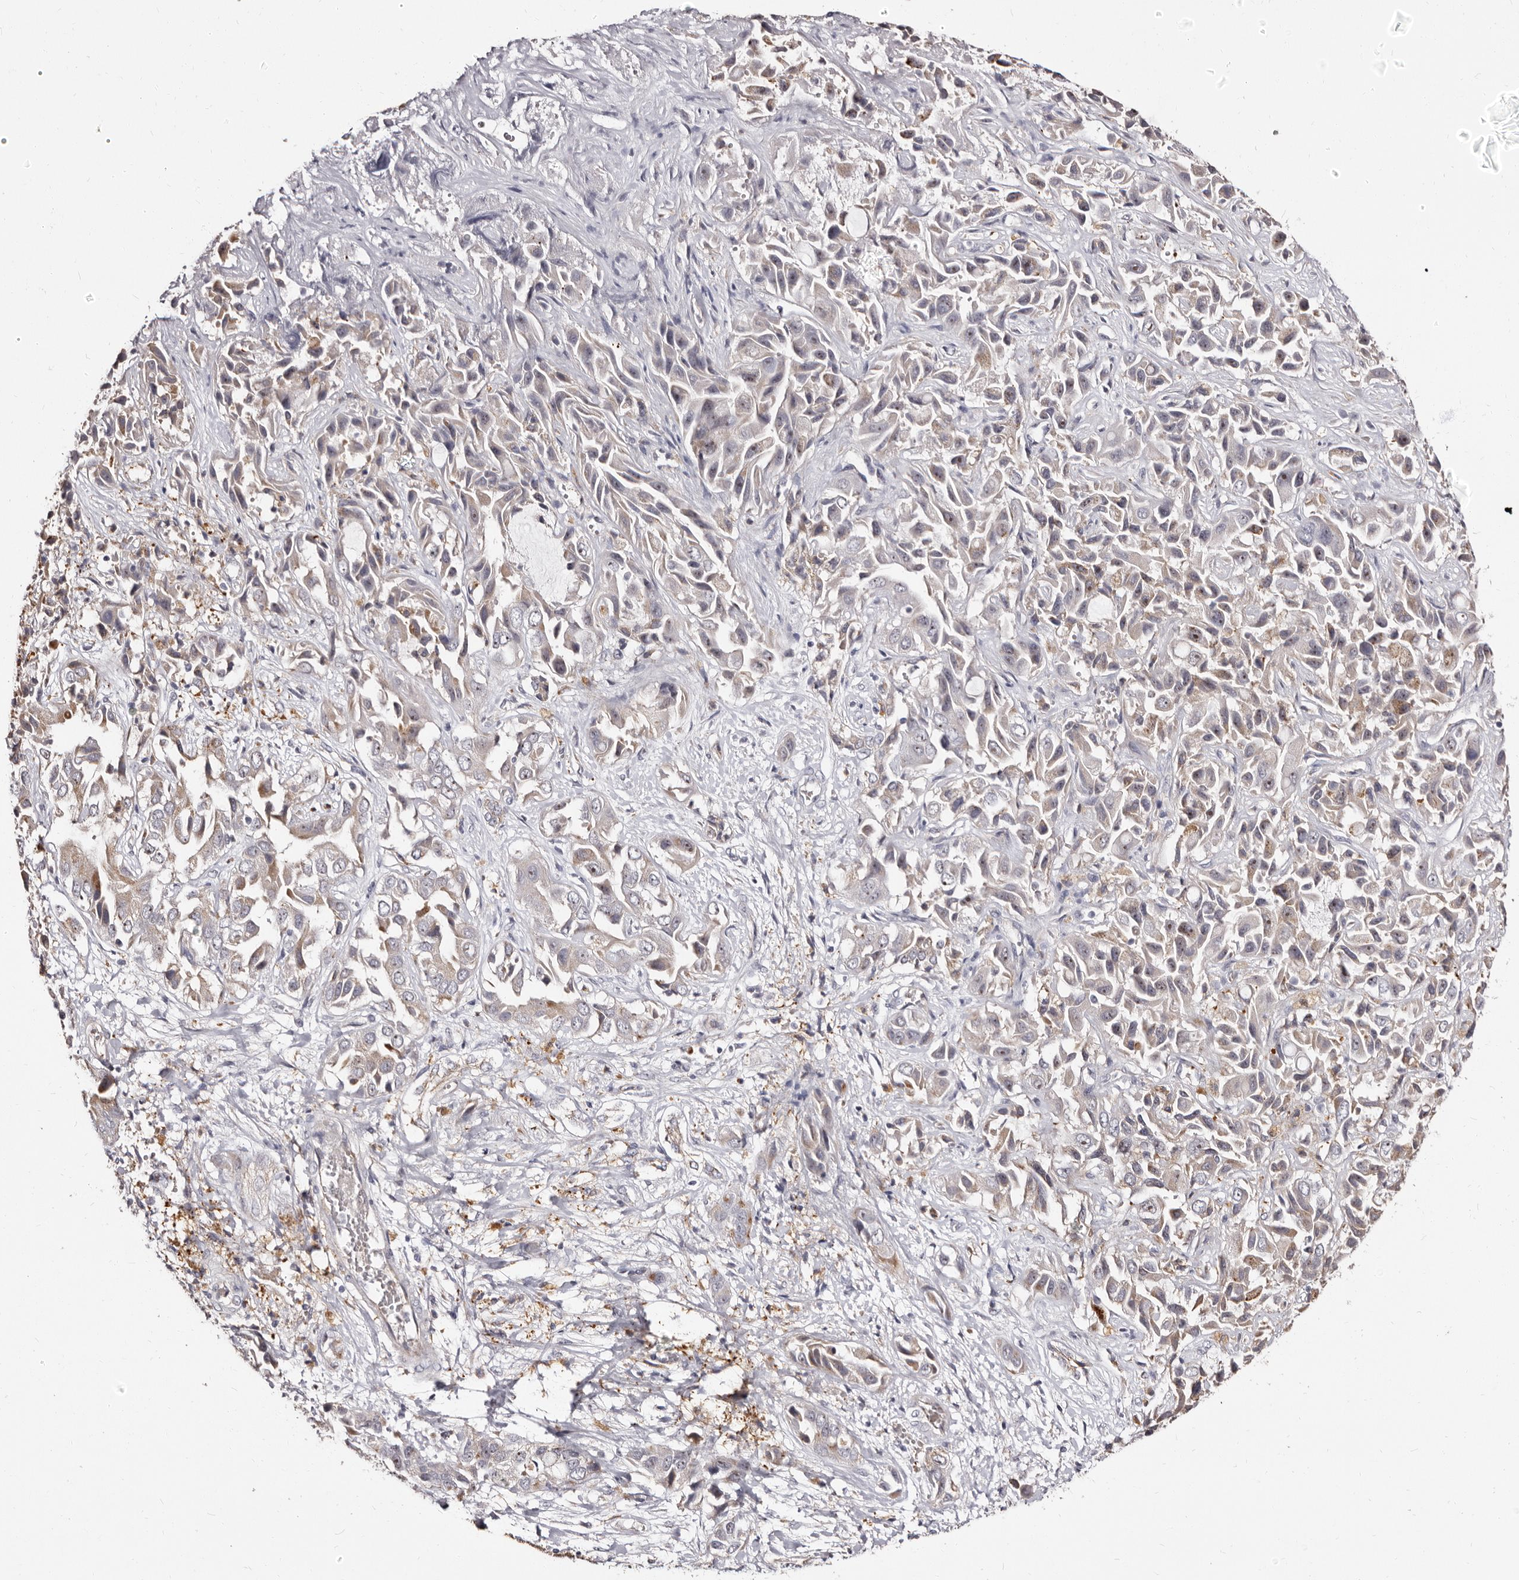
{"staining": {"intensity": "moderate", "quantity": "<25%", "location": "cytoplasmic/membranous"}, "tissue": "liver cancer", "cell_type": "Tumor cells", "image_type": "cancer", "snomed": [{"axis": "morphology", "description": "Cholangiocarcinoma"}, {"axis": "topography", "description": "Liver"}], "caption": "This is a photomicrograph of immunohistochemistry staining of liver cancer (cholangiocarcinoma), which shows moderate staining in the cytoplasmic/membranous of tumor cells.", "gene": "PTAFR", "patient": {"sex": "female", "age": 52}}